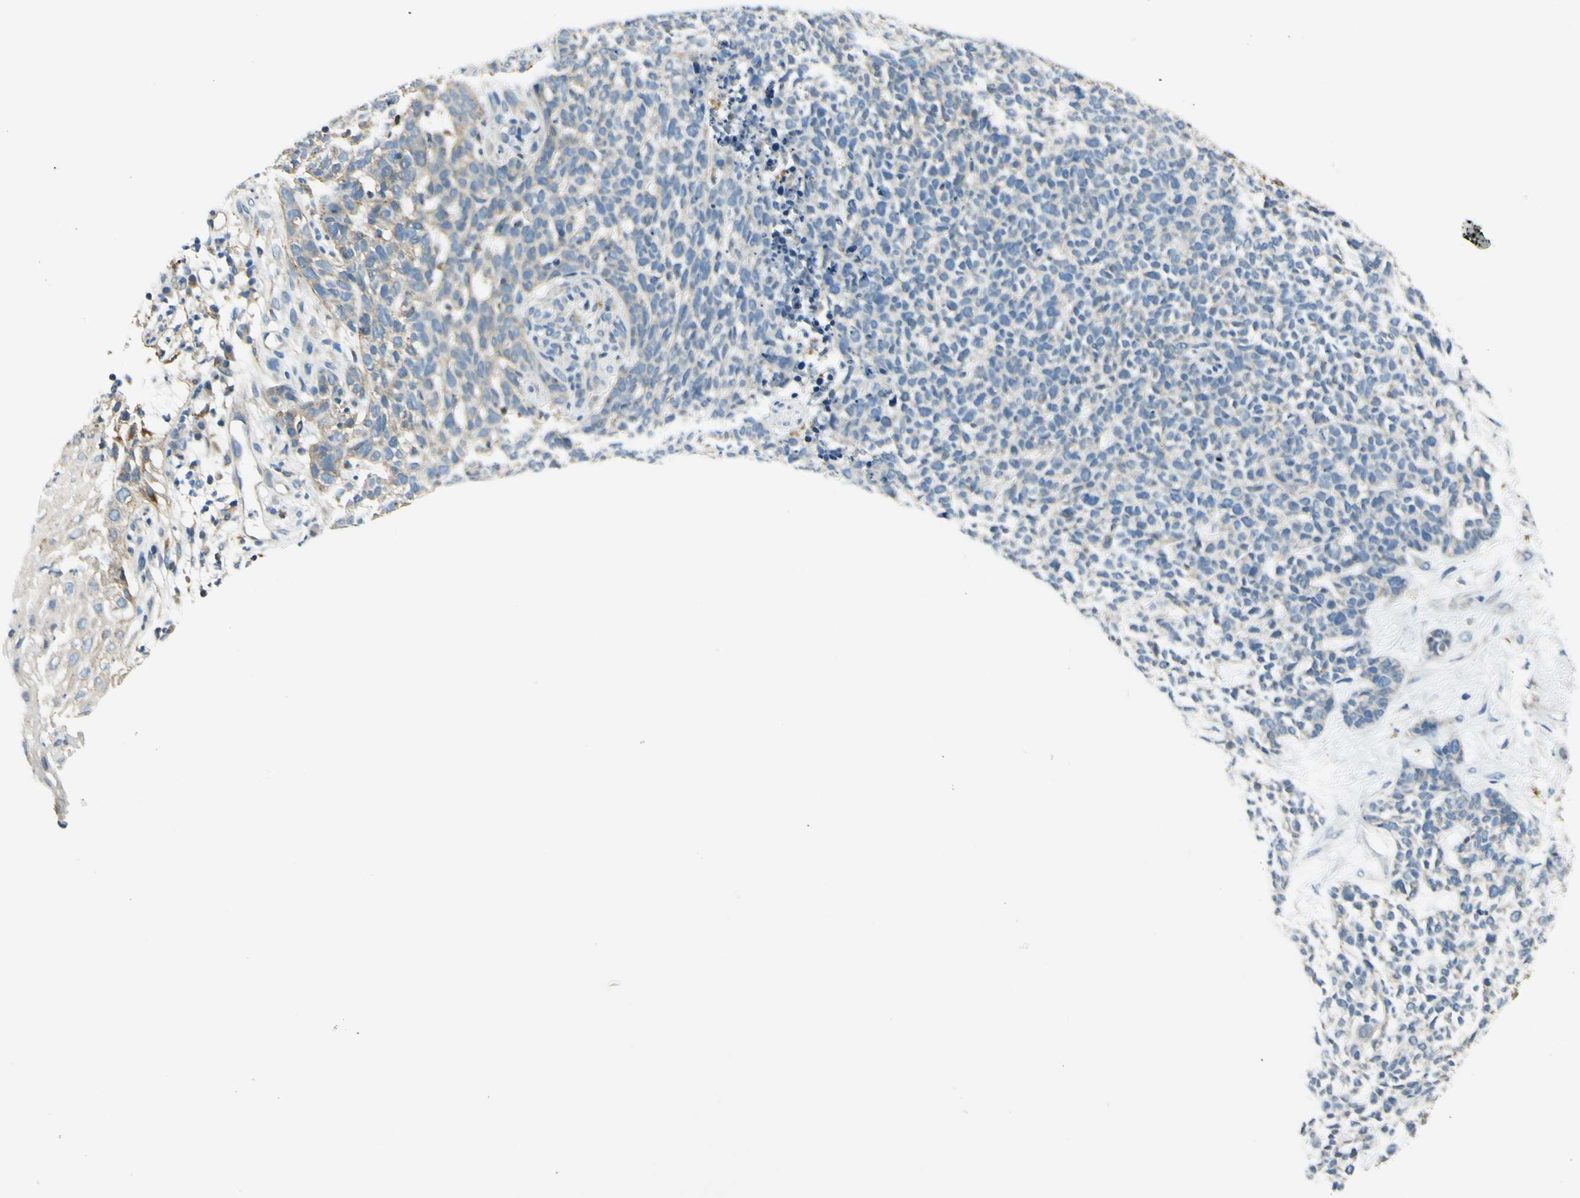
{"staining": {"intensity": "weak", "quantity": "<25%", "location": "cytoplasmic/membranous"}, "tissue": "skin cancer", "cell_type": "Tumor cells", "image_type": "cancer", "snomed": [{"axis": "morphology", "description": "Basal cell carcinoma"}, {"axis": "topography", "description": "Skin"}], "caption": "High power microscopy image of an immunohistochemistry (IHC) histopathology image of skin cancer, revealing no significant positivity in tumor cells.", "gene": "LAMA3", "patient": {"sex": "female", "age": 84}}